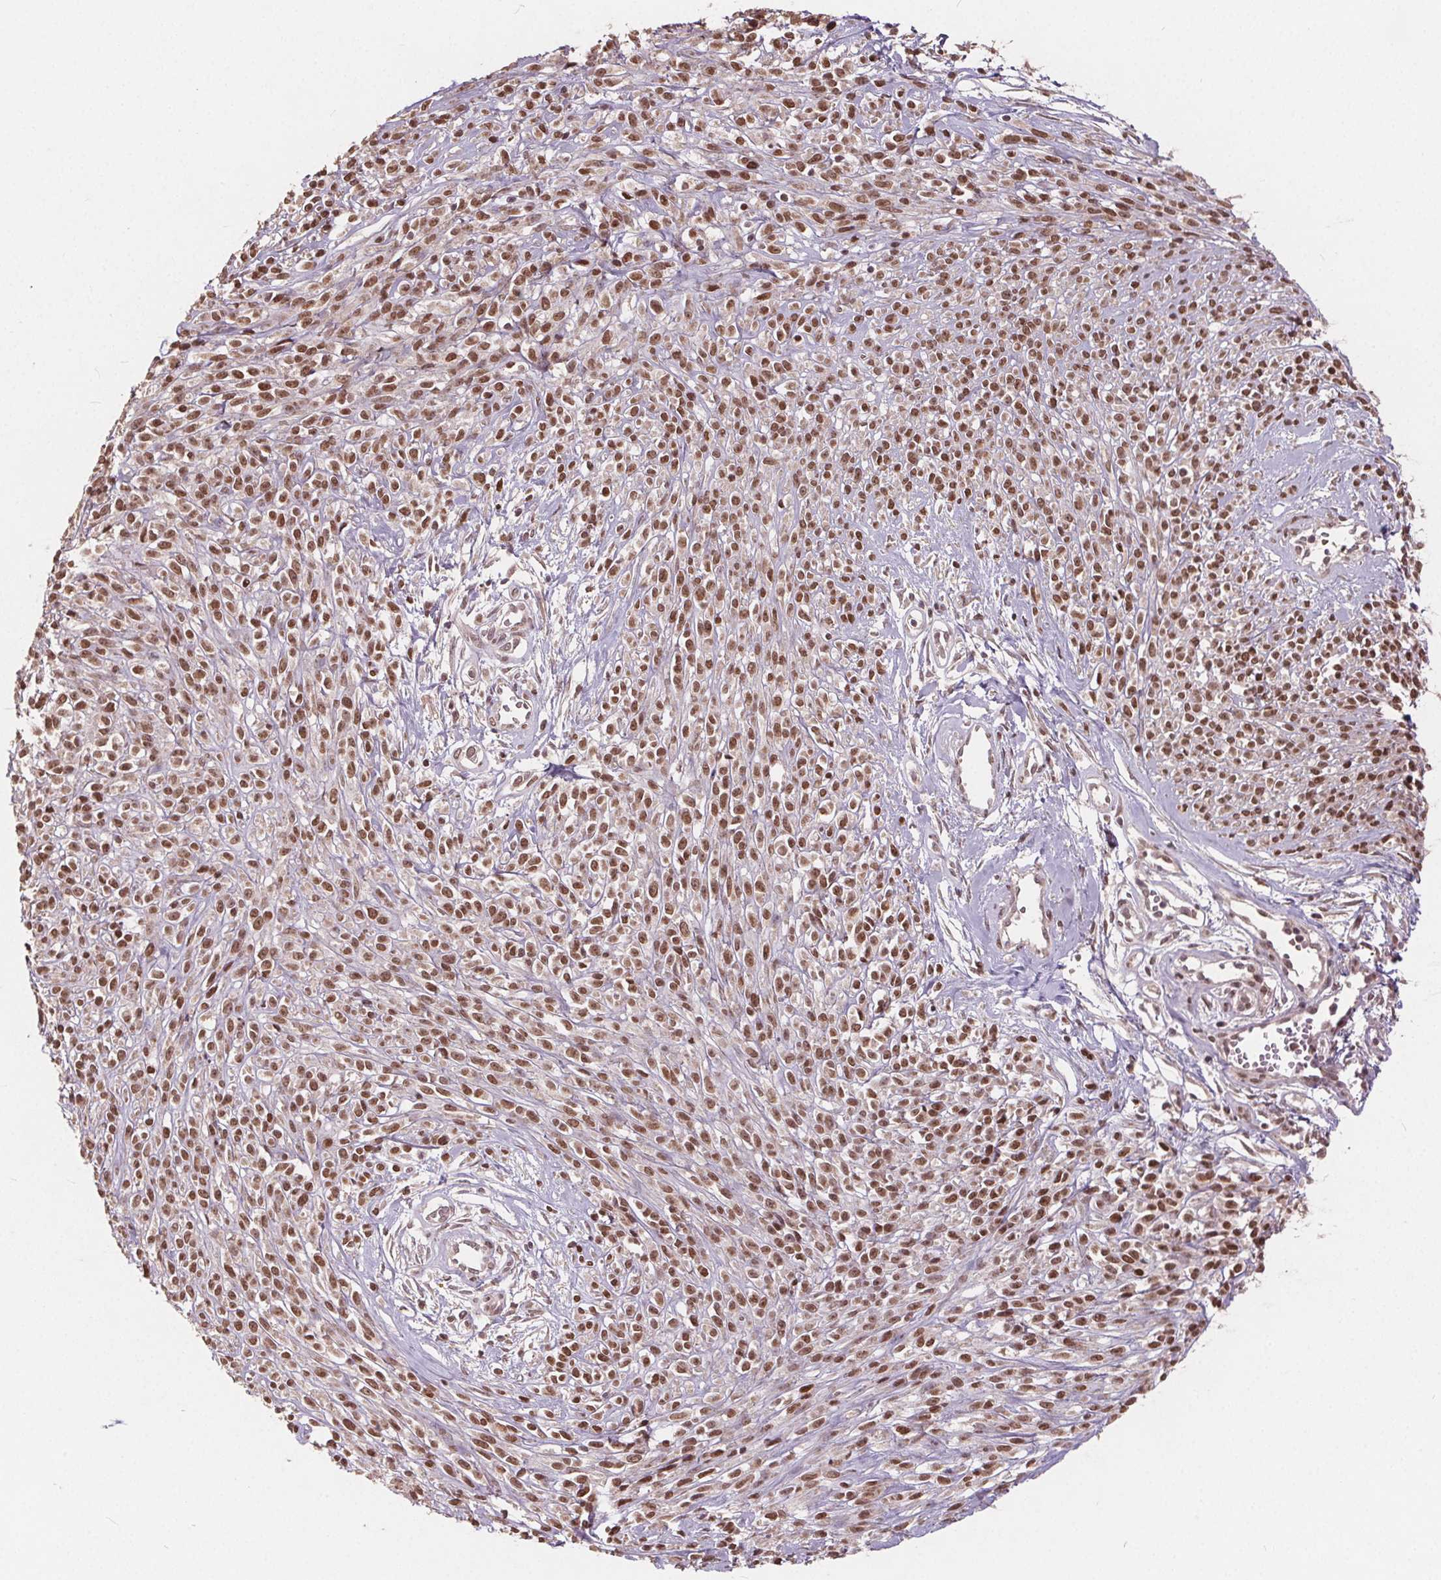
{"staining": {"intensity": "strong", "quantity": ">75%", "location": "nuclear"}, "tissue": "melanoma", "cell_type": "Tumor cells", "image_type": "cancer", "snomed": [{"axis": "morphology", "description": "Malignant melanoma, NOS"}, {"axis": "topography", "description": "Skin"}, {"axis": "topography", "description": "Skin of trunk"}], "caption": "Immunohistochemistry (DAB (3,3'-diaminobenzidine)) staining of human melanoma reveals strong nuclear protein expression in approximately >75% of tumor cells.", "gene": "DNMT3B", "patient": {"sex": "male", "age": 74}}